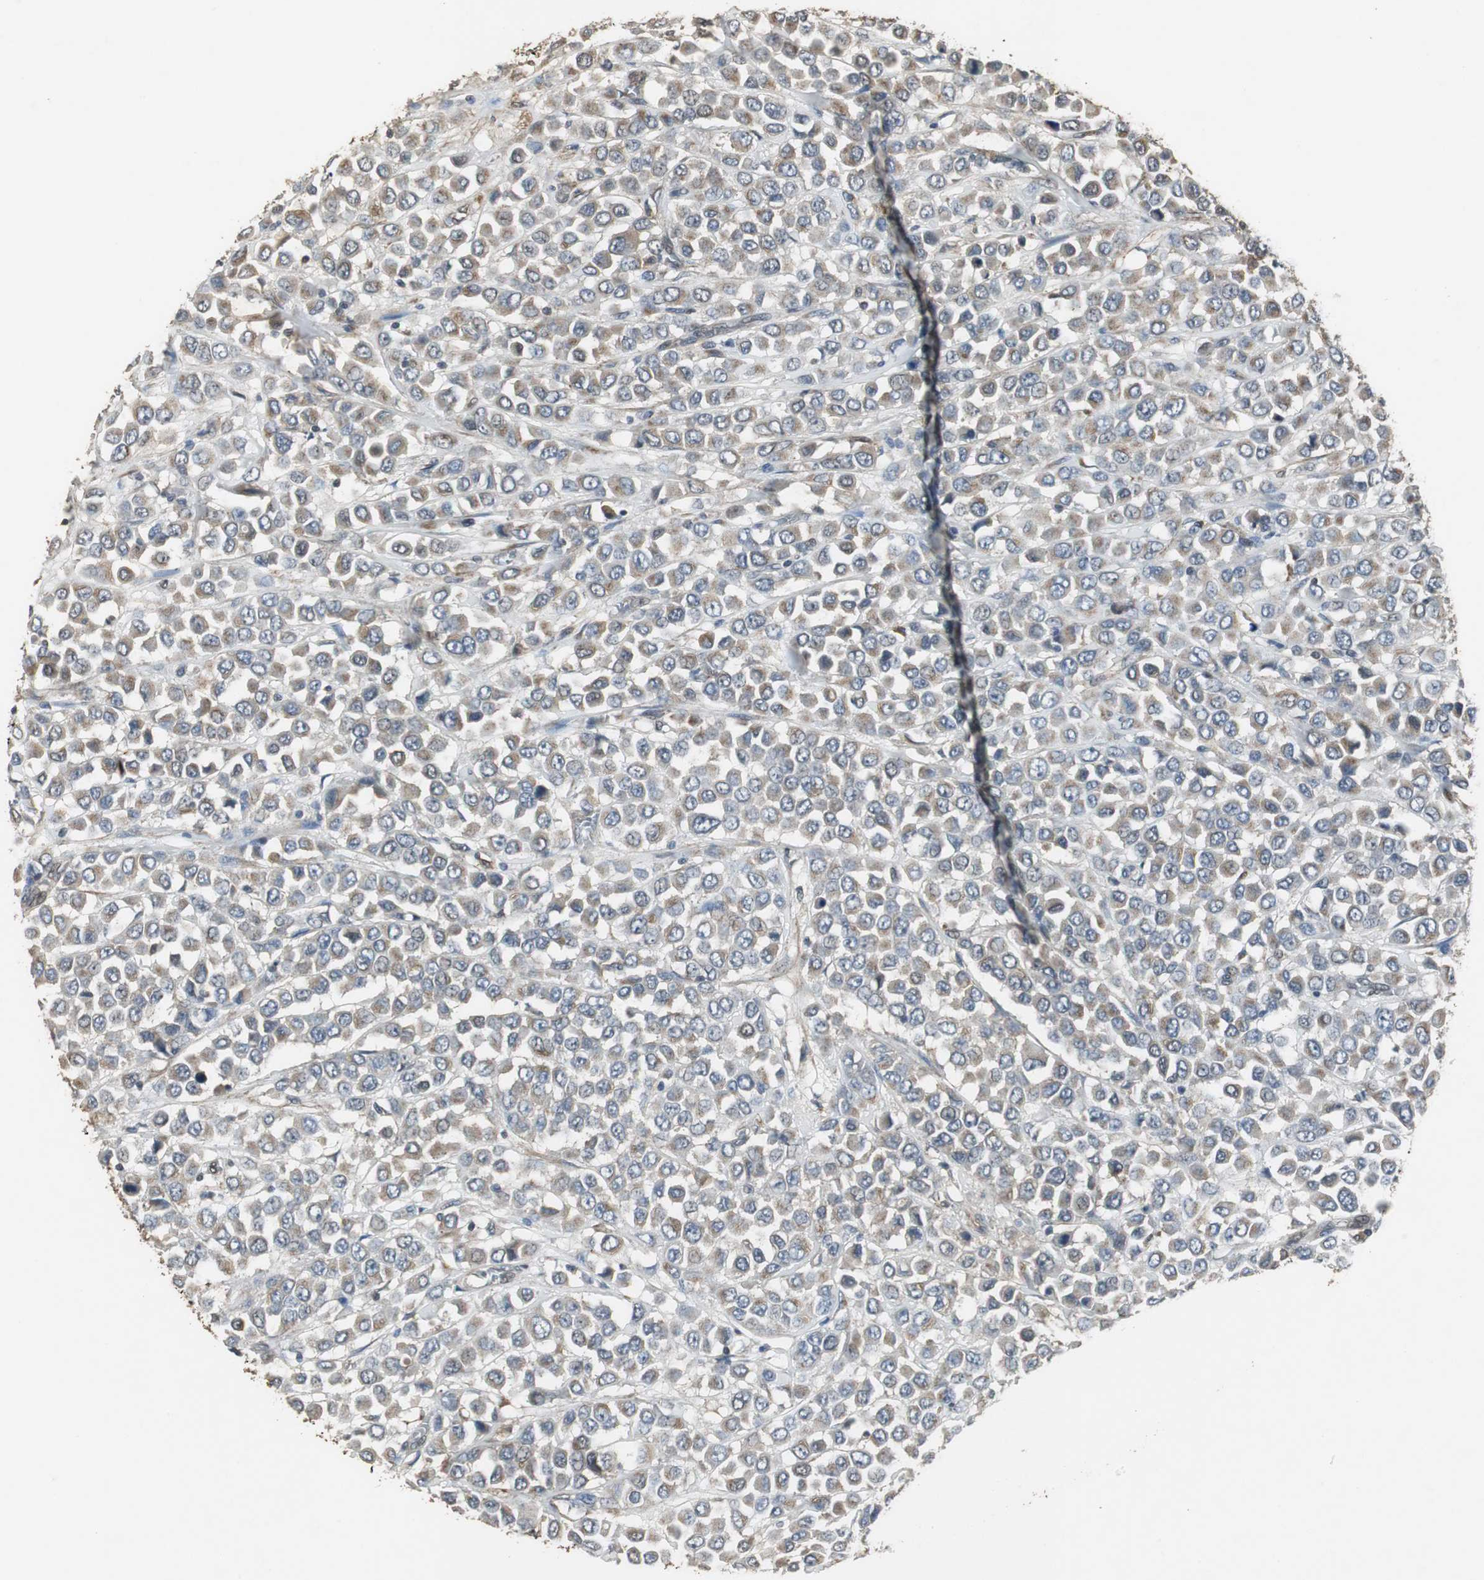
{"staining": {"intensity": "moderate", "quantity": ">75%", "location": "cytoplasmic/membranous"}, "tissue": "breast cancer", "cell_type": "Tumor cells", "image_type": "cancer", "snomed": [{"axis": "morphology", "description": "Duct carcinoma"}, {"axis": "topography", "description": "Breast"}], "caption": "Human breast cancer stained with a protein marker displays moderate staining in tumor cells.", "gene": "JTB", "patient": {"sex": "female", "age": 61}}